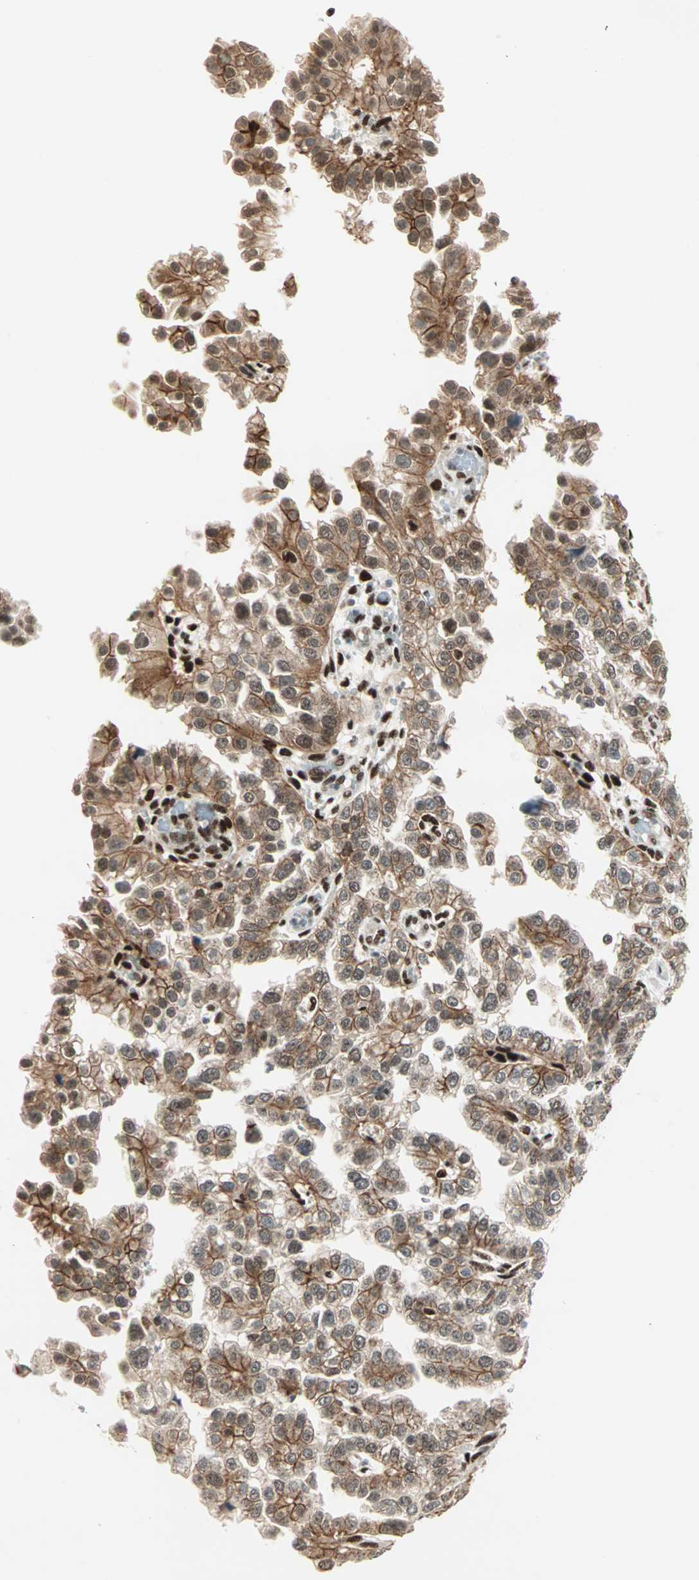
{"staining": {"intensity": "moderate", "quantity": ">75%", "location": "nuclear"}, "tissue": "endometrial cancer", "cell_type": "Tumor cells", "image_type": "cancer", "snomed": [{"axis": "morphology", "description": "Adenocarcinoma, NOS"}, {"axis": "topography", "description": "Endometrium"}], "caption": "DAB immunohistochemical staining of endometrial cancer (adenocarcinoma) reveals moderate nuclear protein staining in approximately >75% of tumor cells.", "gene": "BLM", "patient": {"sex": "female", "age": 85}}